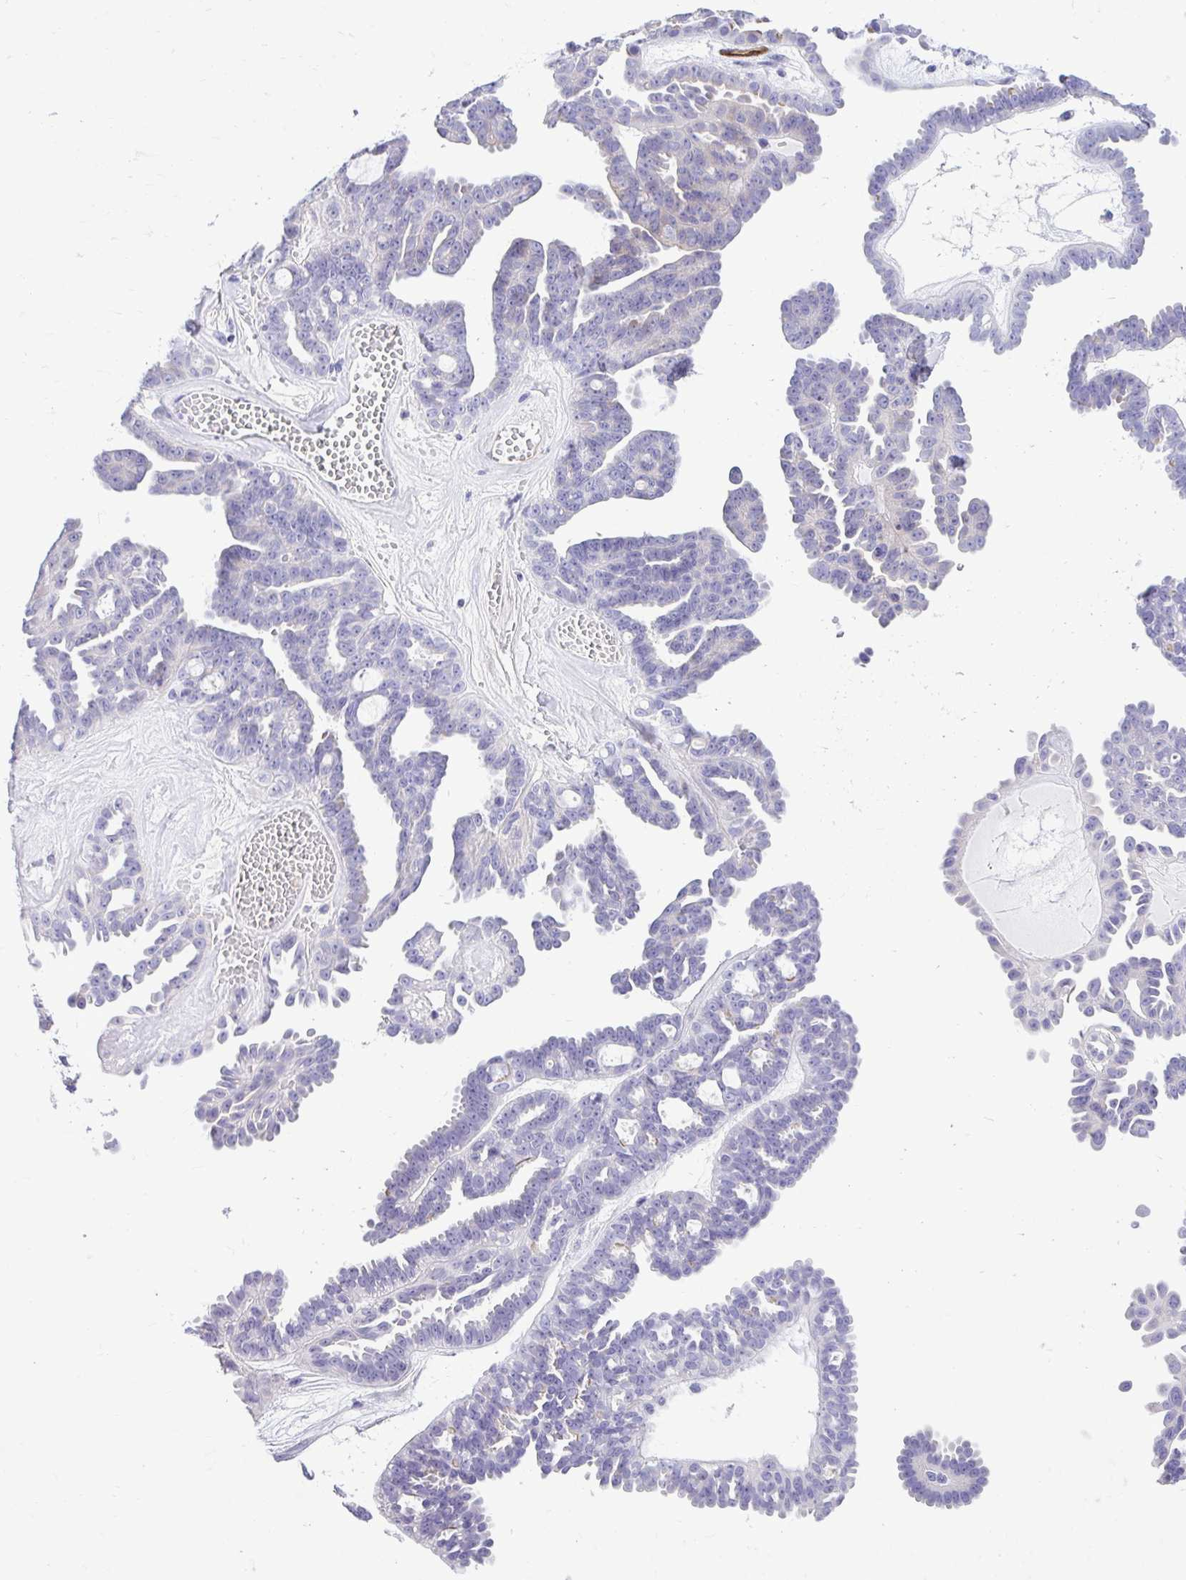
{"staining": {"intensity": "negative", "quantity": "none", "location": "none"}, "tissue": "ovarian cancer", "cell_type": "Tumor cells", "image_type": "cancer", "snomed": [{"axis": "morphology", "description": "Cystadenocarcinoma, serous, NOS"}, {"axis": "topography", "description": "Ovary"}], "caption": "Ovarian cancer (serous cystadenocarcinoma) stained for a protein using immunohistochemistry (IHC) displays no staining tumor cells.", "gene": "ABCG2", "patient": {"sex": "female", "age": 71}}